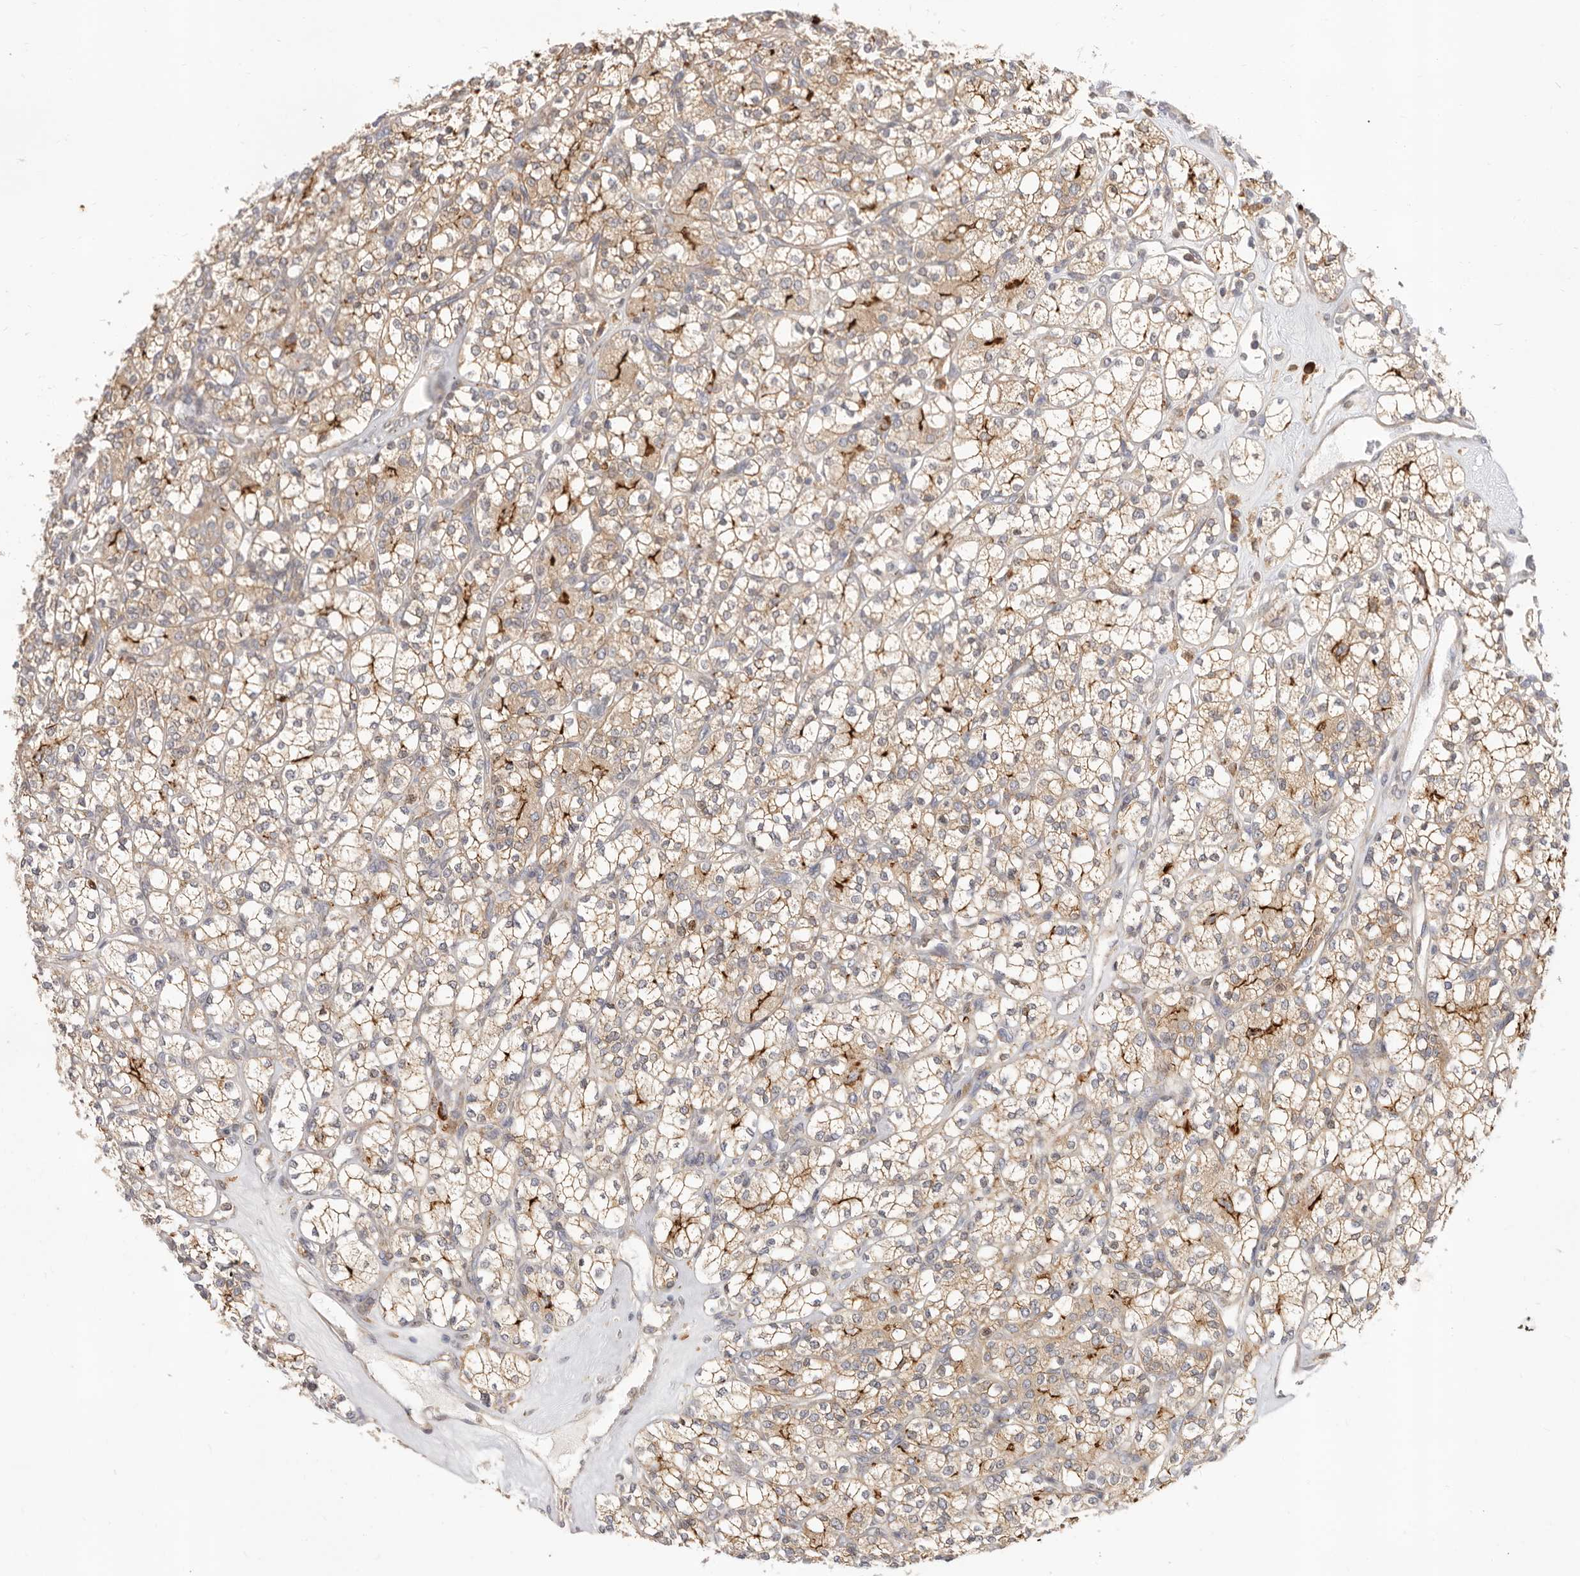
{"staining": {"intensity": "moderate", "quantity": ">75%", "location": "cytoplasmic/membranous"}, "tissue": "renal cancer", "cell_type": "Tumor cells", "image_type": "cancer", "snomed": [{"axis": "morphology", "description": "Adenocarcinoma, NOS"}, {"axis": "topography", "description": "Kidney"}], "caption": "Brown immunohistochemical staining in renal cancer reveals moderate cytoplasmic/membranous expression in approximately >75% of tumor cells.", "gene": "USH1C", "patient": {"sex": "male", "age": 77}}